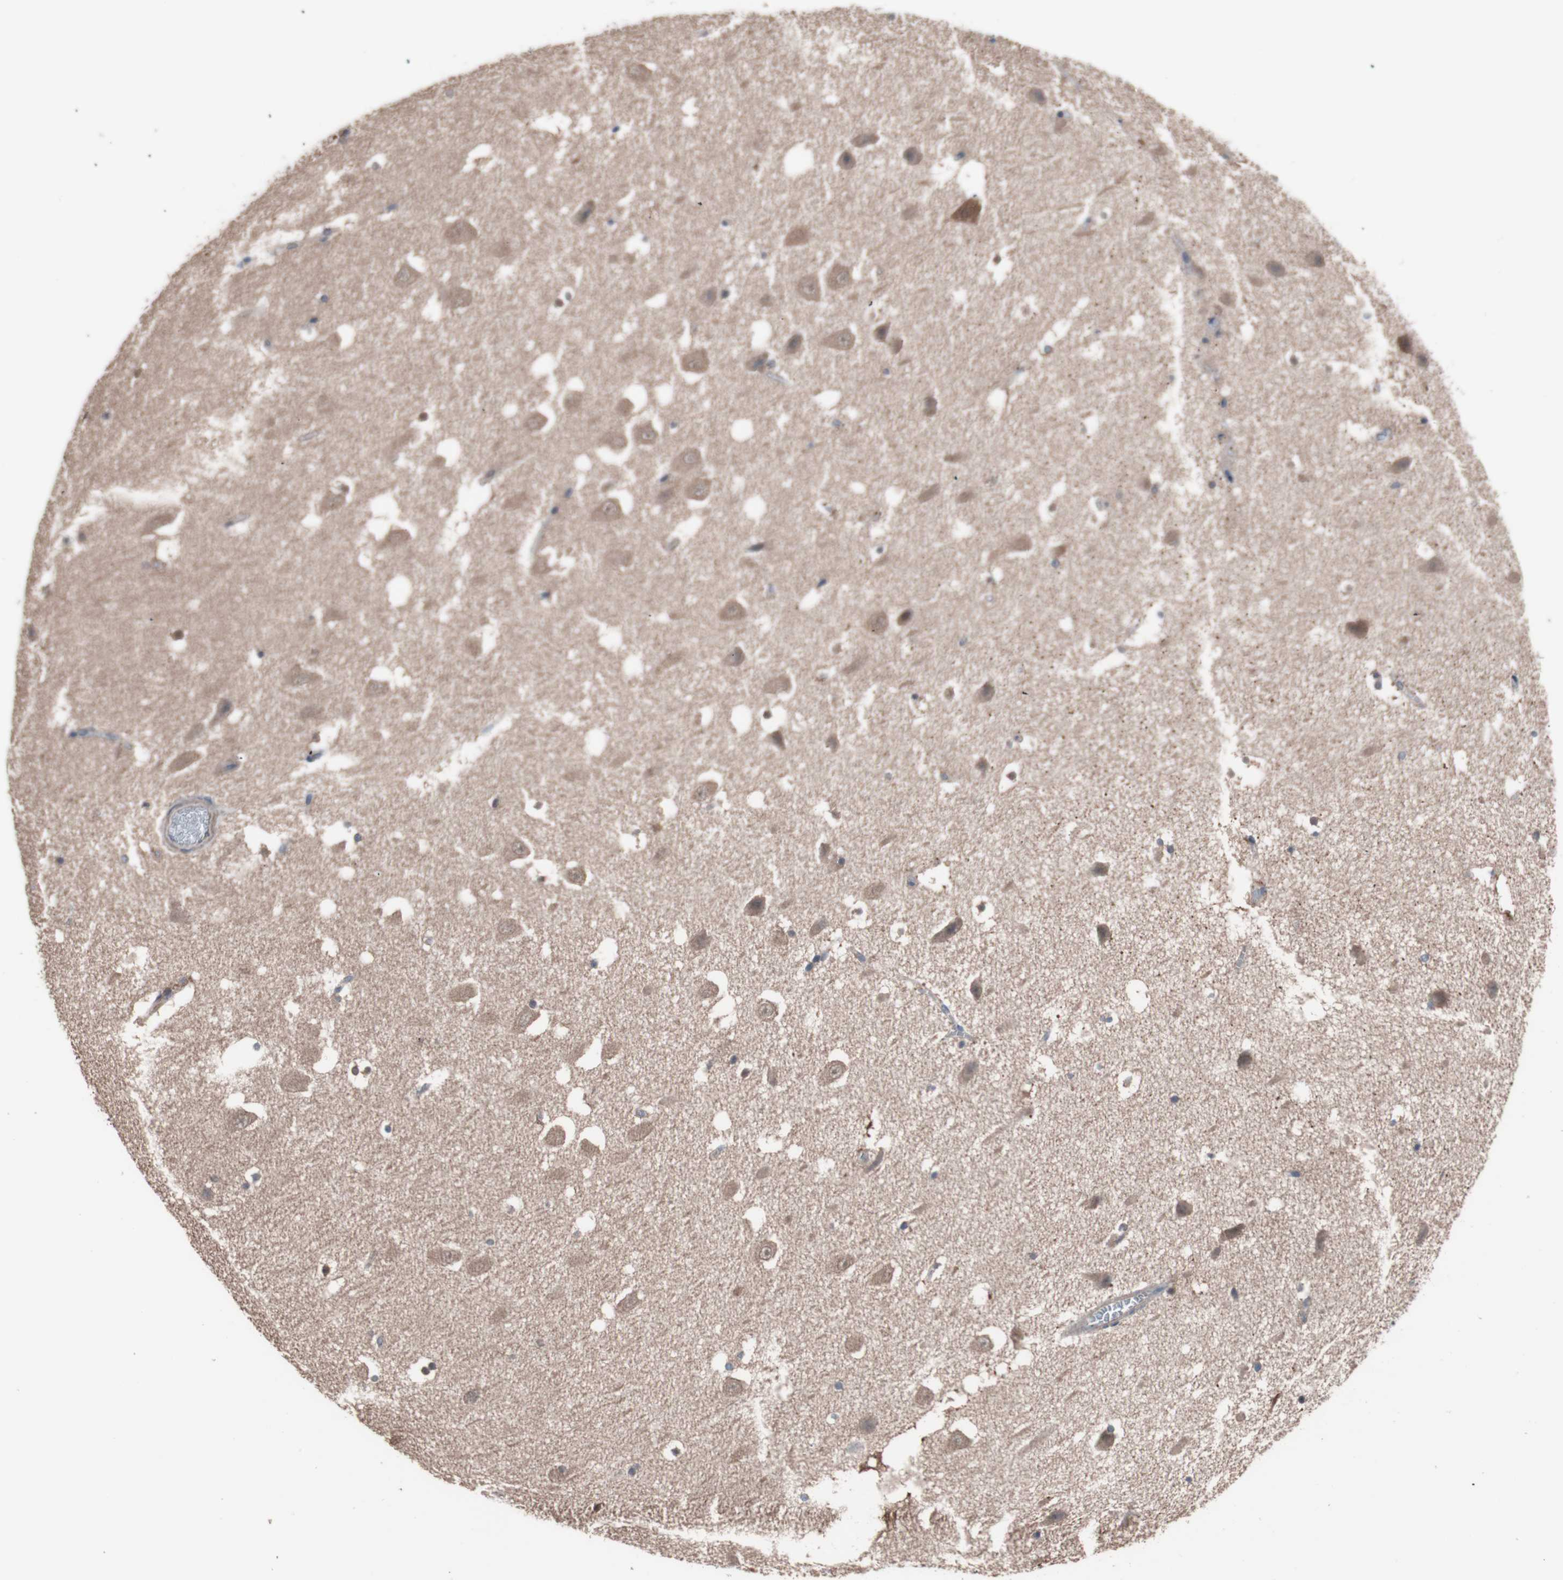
{"staining": {"intensity": "moderate", "quantity": "25%-75%", "location": "cytoplasmic/membranous"}, "tissue": "hippocampus", "cell_type": "Glial cells", "image_type": "normal", "snomed": [{"axis": "morphology", "description": "Normal tissue, NOS"}, {"axis": "topography", "description": "Hippocampus"}], "caption": "The image reveals immunohistochemical staining of normal hippocampus. There is moderate cytoplasmic/membranous staining is identified in about 25%-75% of glial cells.", "gene": "ATG7", "patient": {"sex": "male", "age": 45}}